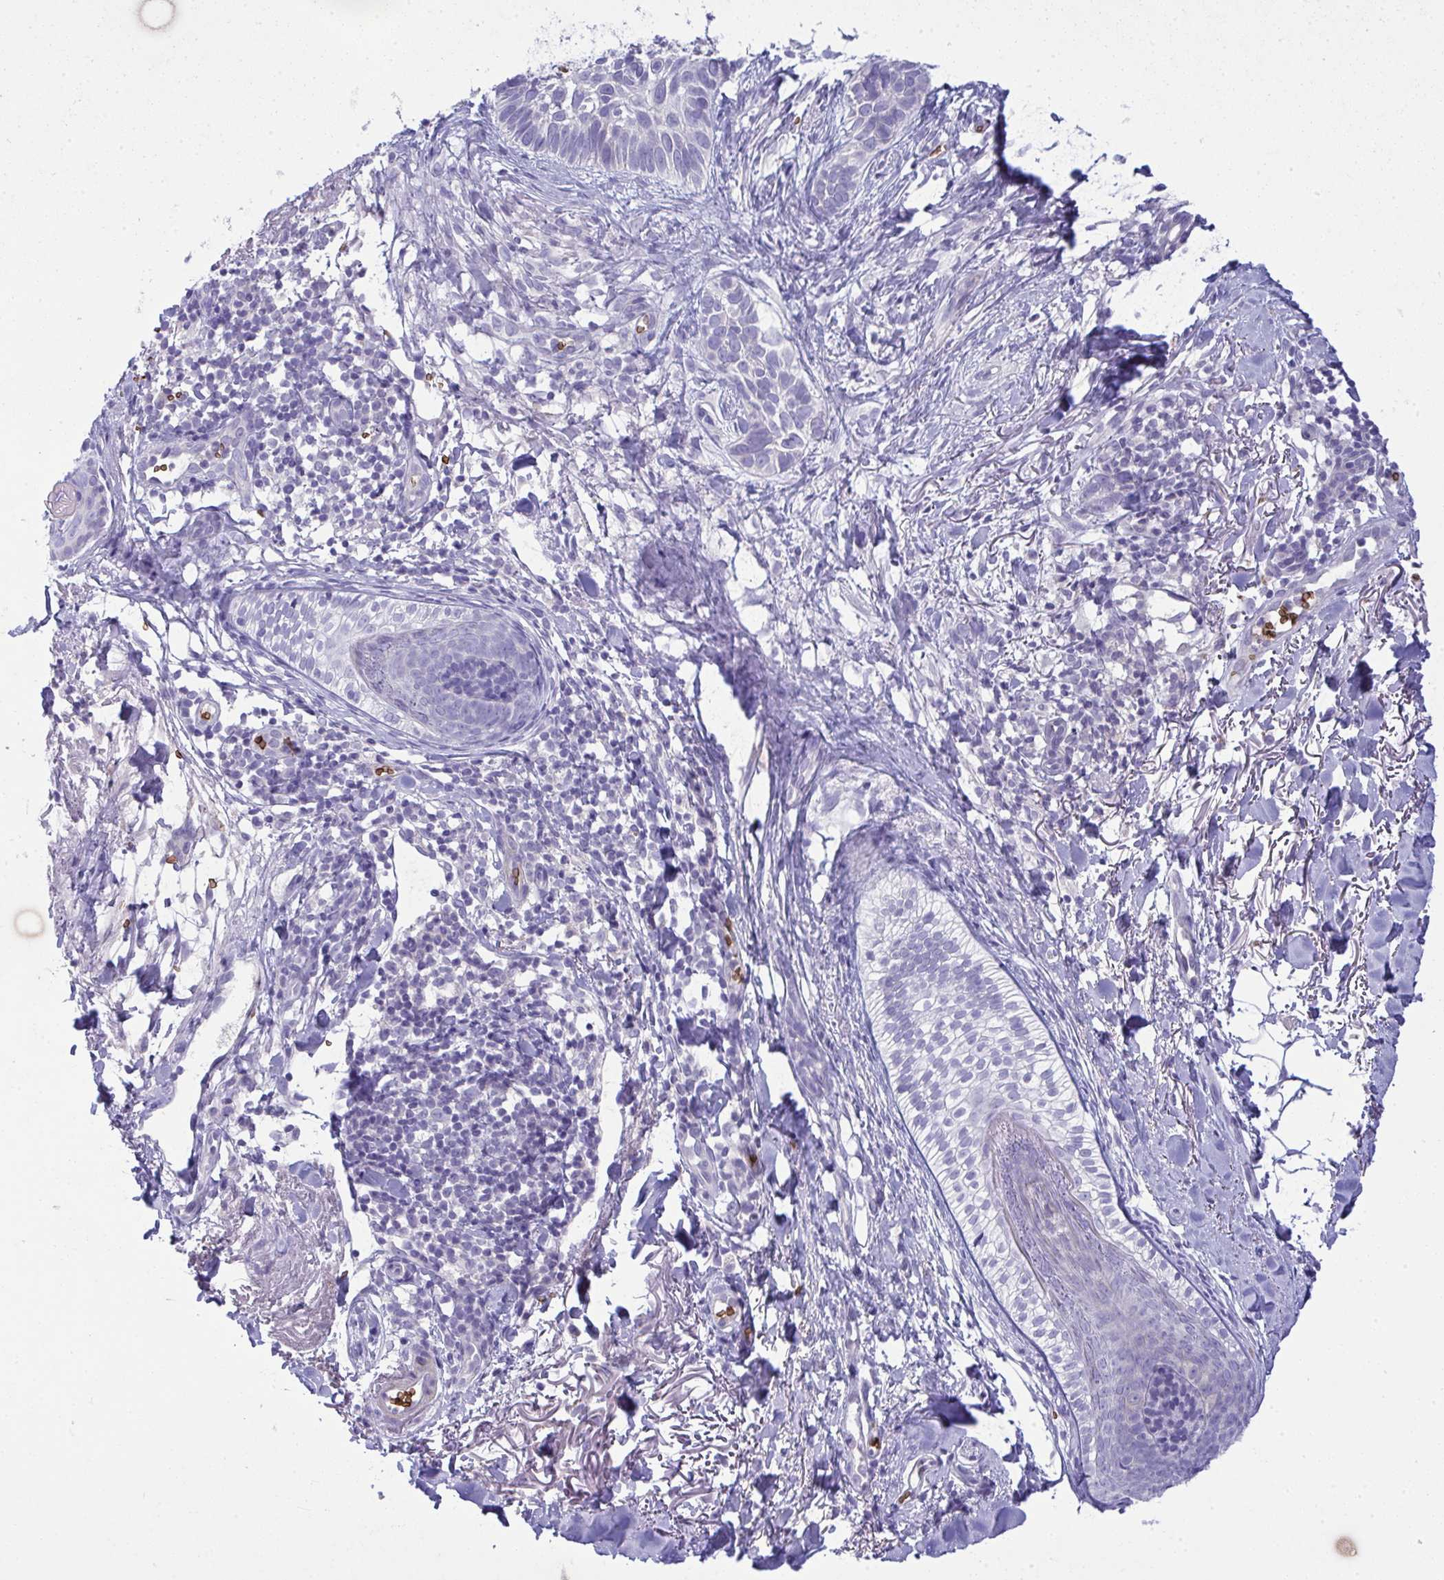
{"staining": {"intensity": "negative", "quantity": "none", "location": "none"}, "tissue": "skin cancer", "cell_type": "Tumor cells", "image_type": "cancer", "snomed": [{"axis": "morphology", "description": "Basal cell carcinoma"}, {"axis": "topography", "description": "Skin"}, {"axis": "topography", "description": "Skin of face"}], "caption": "Immunohistochemical staining of skin basal cell carcinoma displays no significant staining in tumor cells.", "gene": "SPTB", "patient": {"sex": "female", "age": 90}}